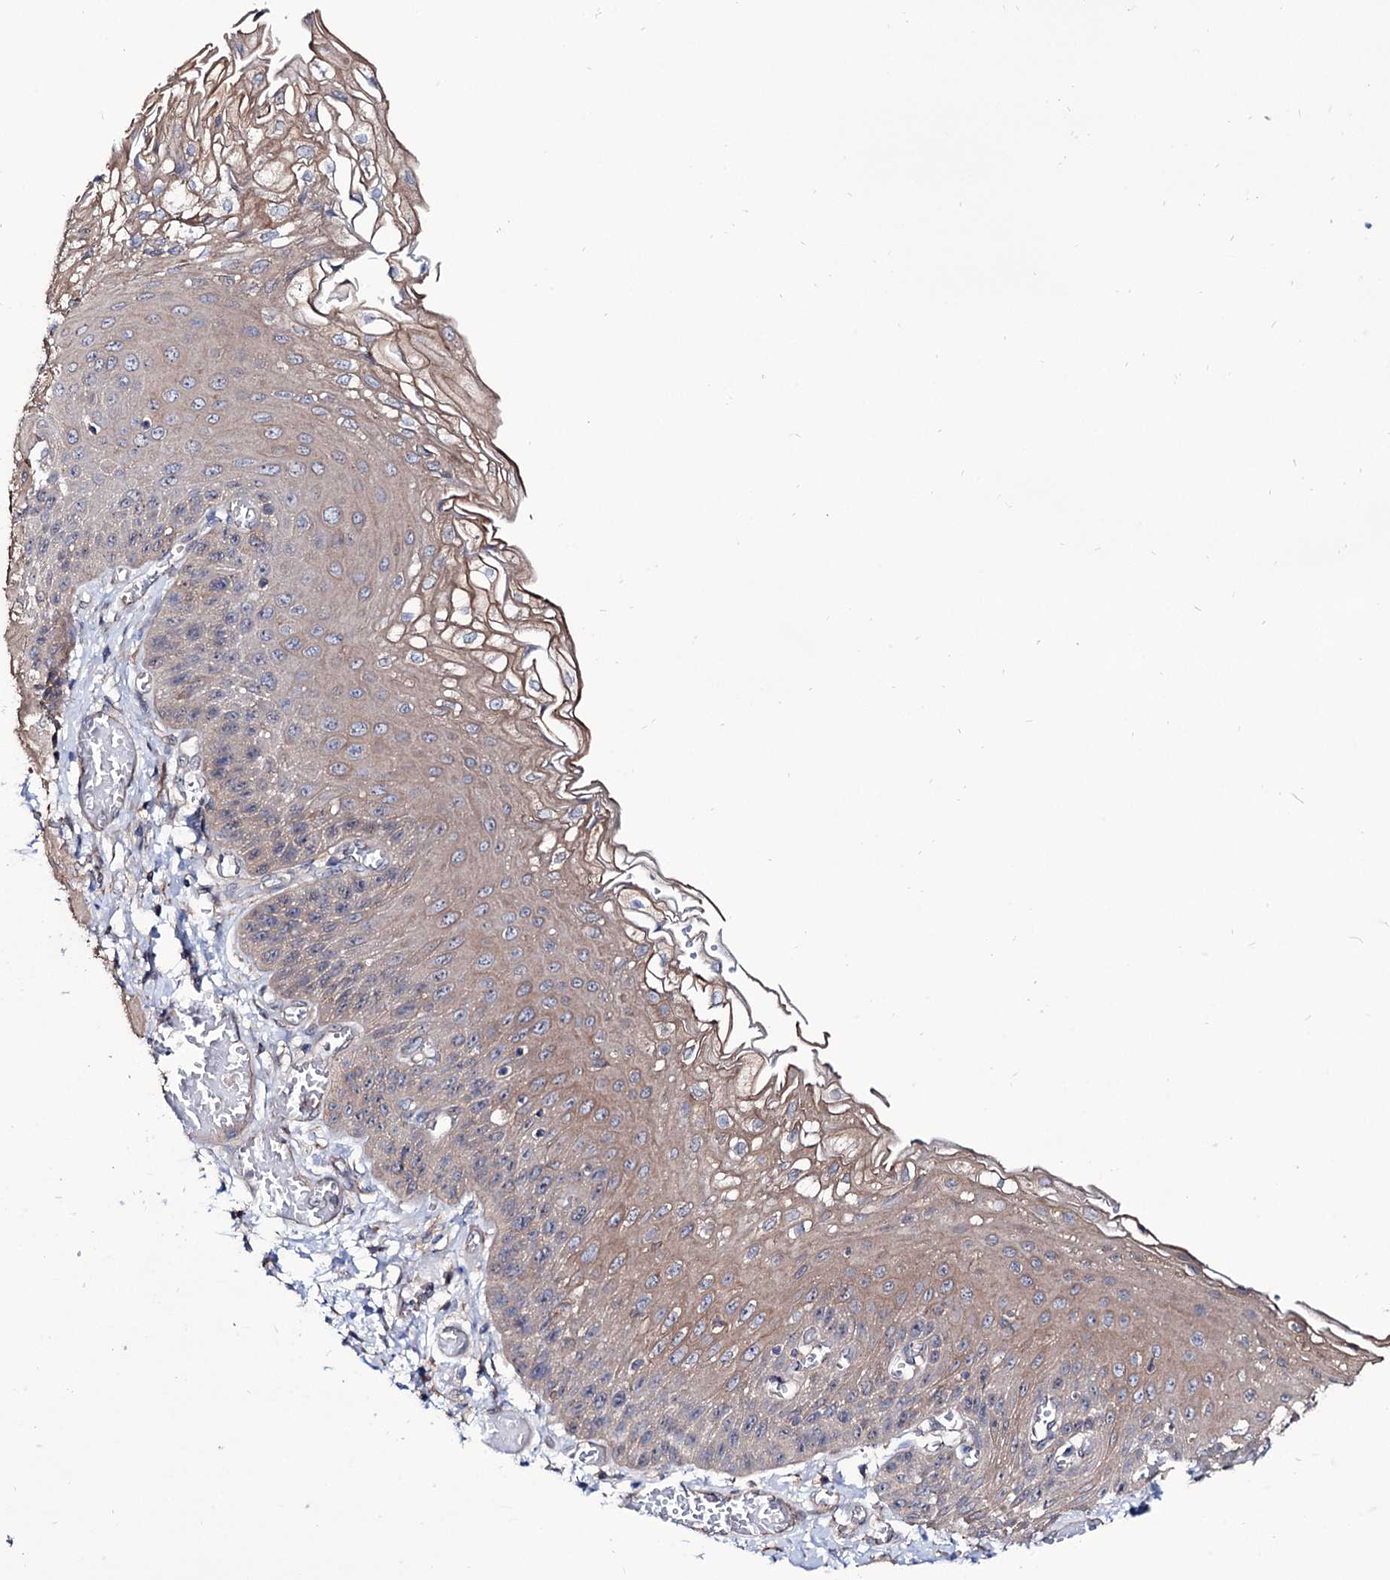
{"staining": {"intensity": "moderate", "quantity": "<25%", "location": "cytoplasmic/membranous"}, "tissue": "esophagus", "cell_type": "Squamous epithelial cells", "image_type": "normal", "snomed": [{"axis": "morphology", "description": "Normal tissue, NOS"}, {"axis": "topography", "description": "Esophagus"}], "caption": "Moderate cytoplasmic/membranous positivity is identified in approximately <25% of squamous epithelial cells in unremarkable esophagus.", "gene": "SEC24A", "patient": {"sex": "male", "age": 81}}